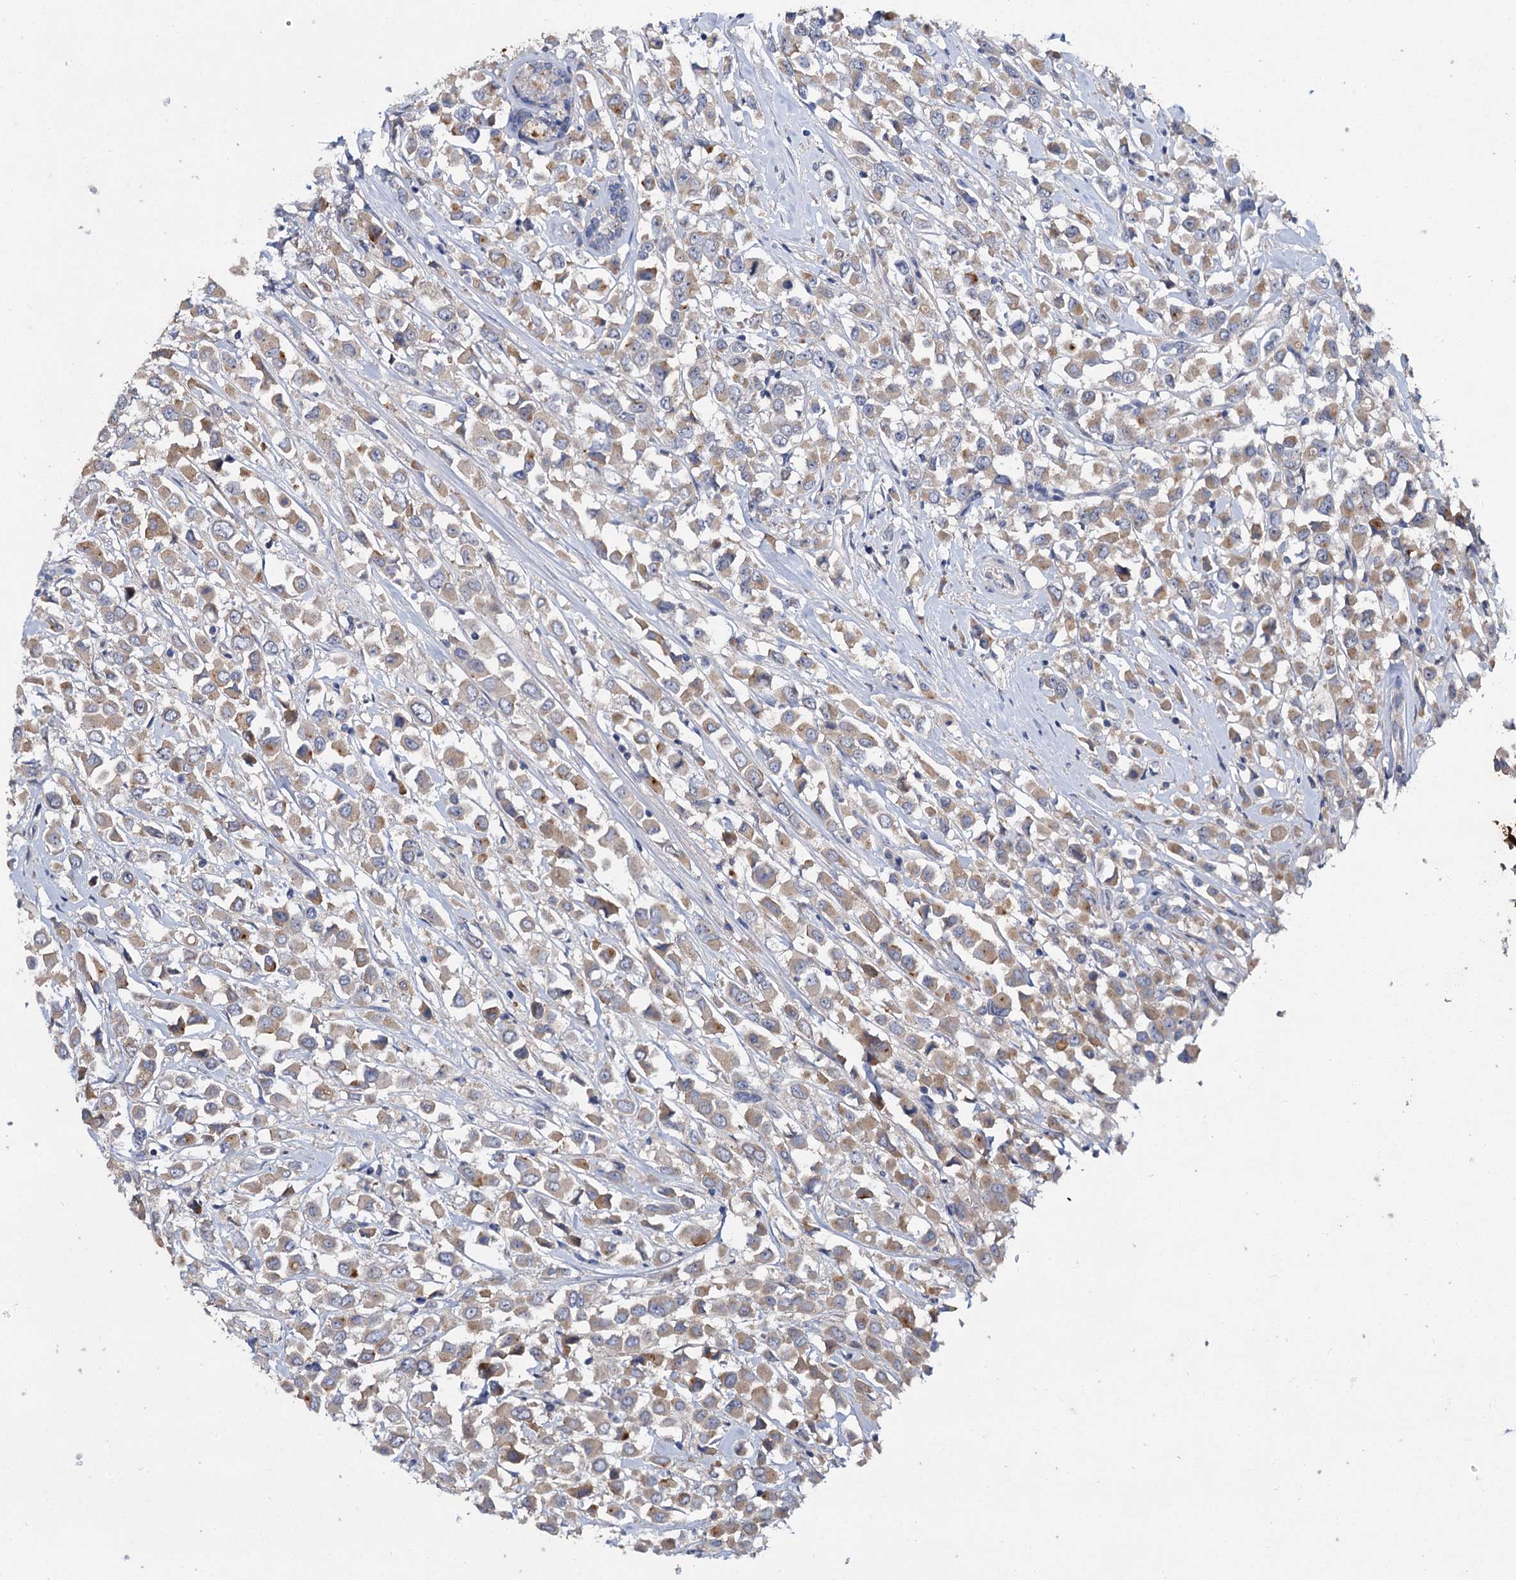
{"staining": {"intensity": "moderate", "quantity": ">75%", "location": "cytoplasmic/membranous"}, "tissue": "breast cancer", "cell_type": "Tumor cells", "image_type": "cancer", "snomed": [{"axis": "morphology", "description": "Duct carcinoma"}, {"axis": "topography", "description": "Breast"}], "caption": "A micrograph showing moderate cytoplasmic/membranous staining in about >75% of tumor cells in breast cancer (infiltrating ductal carcinoma), as visualized by brown immunohistochemical staining.", "gene": "ATP9A", "patient": {"sex": "female", "age": 61}}